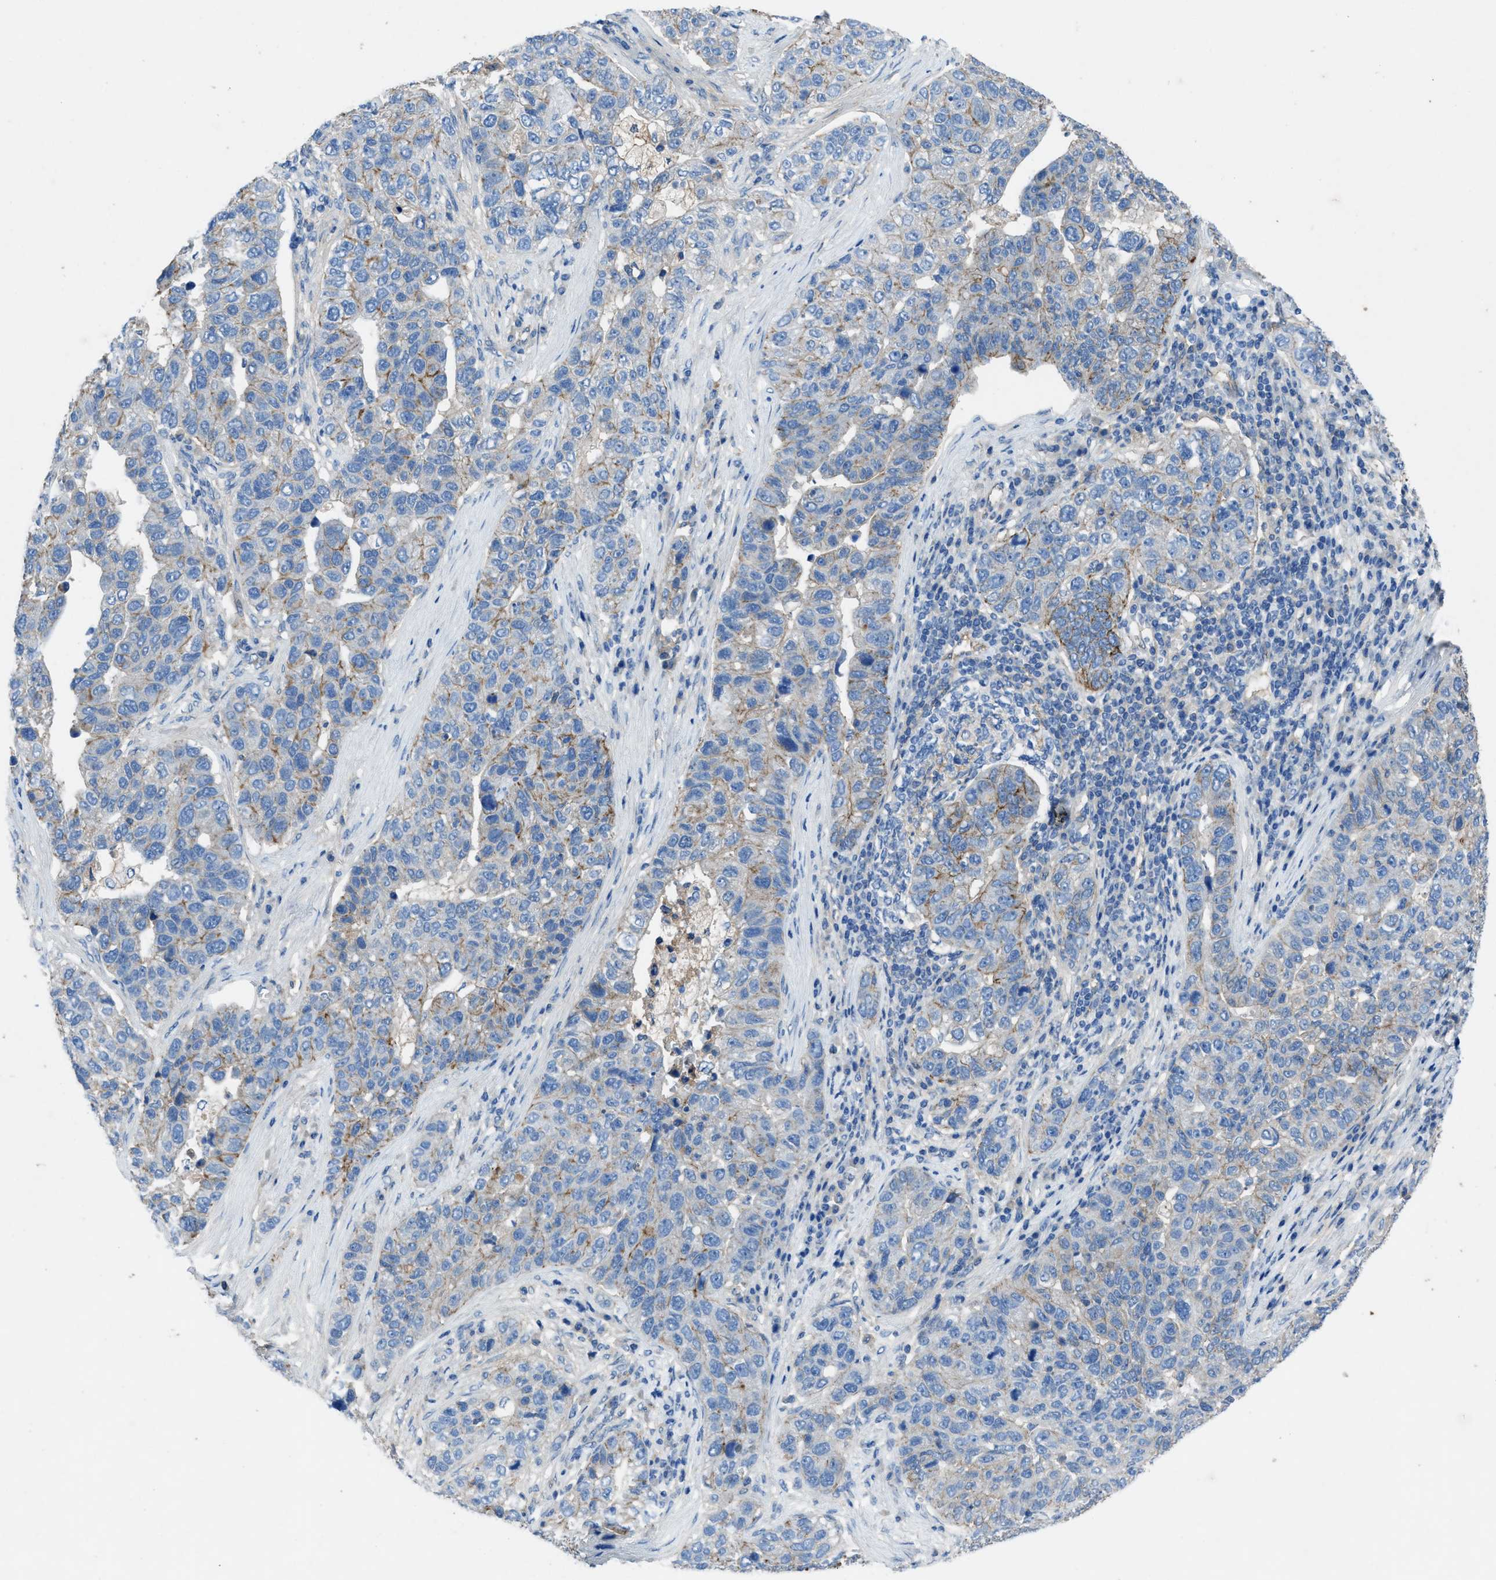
{"staining": {"intensity": "moderate", "quantity": "<25%", "location": "cytoplasmic/membranous"}, "tissue": "pancreatic cancer", "cell_type": "Tumor cells", "image_type": "cancer", "snomed": [{"axis": "morphology", "description": "Adenocarcinoma, NOS"}, {"axis": "topography", "description": "Pancreas"}], "caption": "Pancreatic adenocarcinoma stained with a brown dye shows moderate cytoplasmic/membranous positive staining in approximately <25% of tumor cells.", "gene": "PTGFRN", "patient": {"sex": "female", "age": 61}}